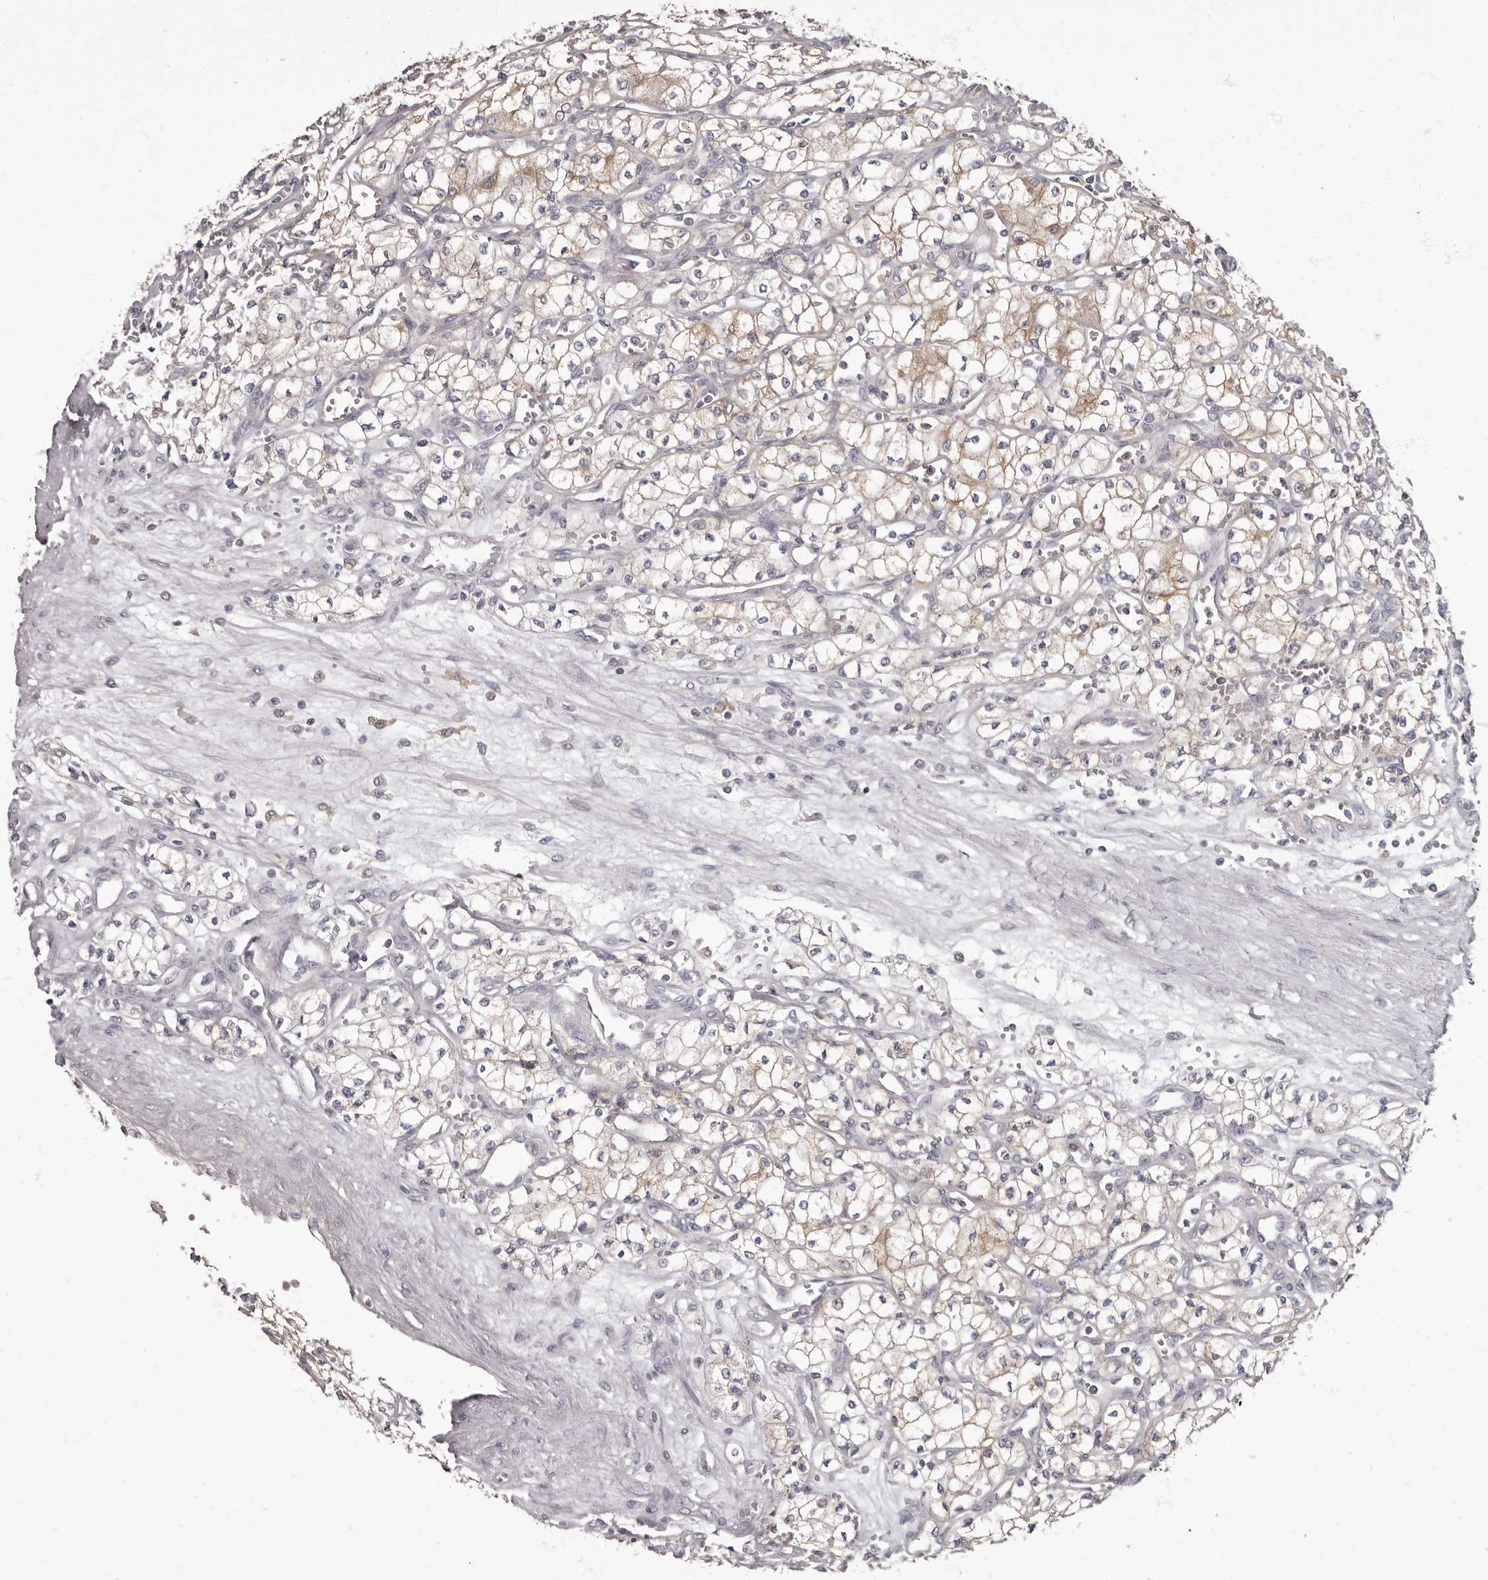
{"staining": {"intensity": "weak", "quantity": "<25%", "location": "cytoplasmic/membranous"}, "tissue": "renal cancer", "cell_type": "Tumor cells", "image_type": "cancer", "snomed": [{"axis": "morphology", "description": "Adenocarcinoma, NOS"}, {"axis": "topography", "description": "Kidney"}], "caption": "The photomicrograph exhibits no significant positivity in tumor cells of renal cancer.", "gene": "APEH", "patient": {"sex": "male", "age": 59}}